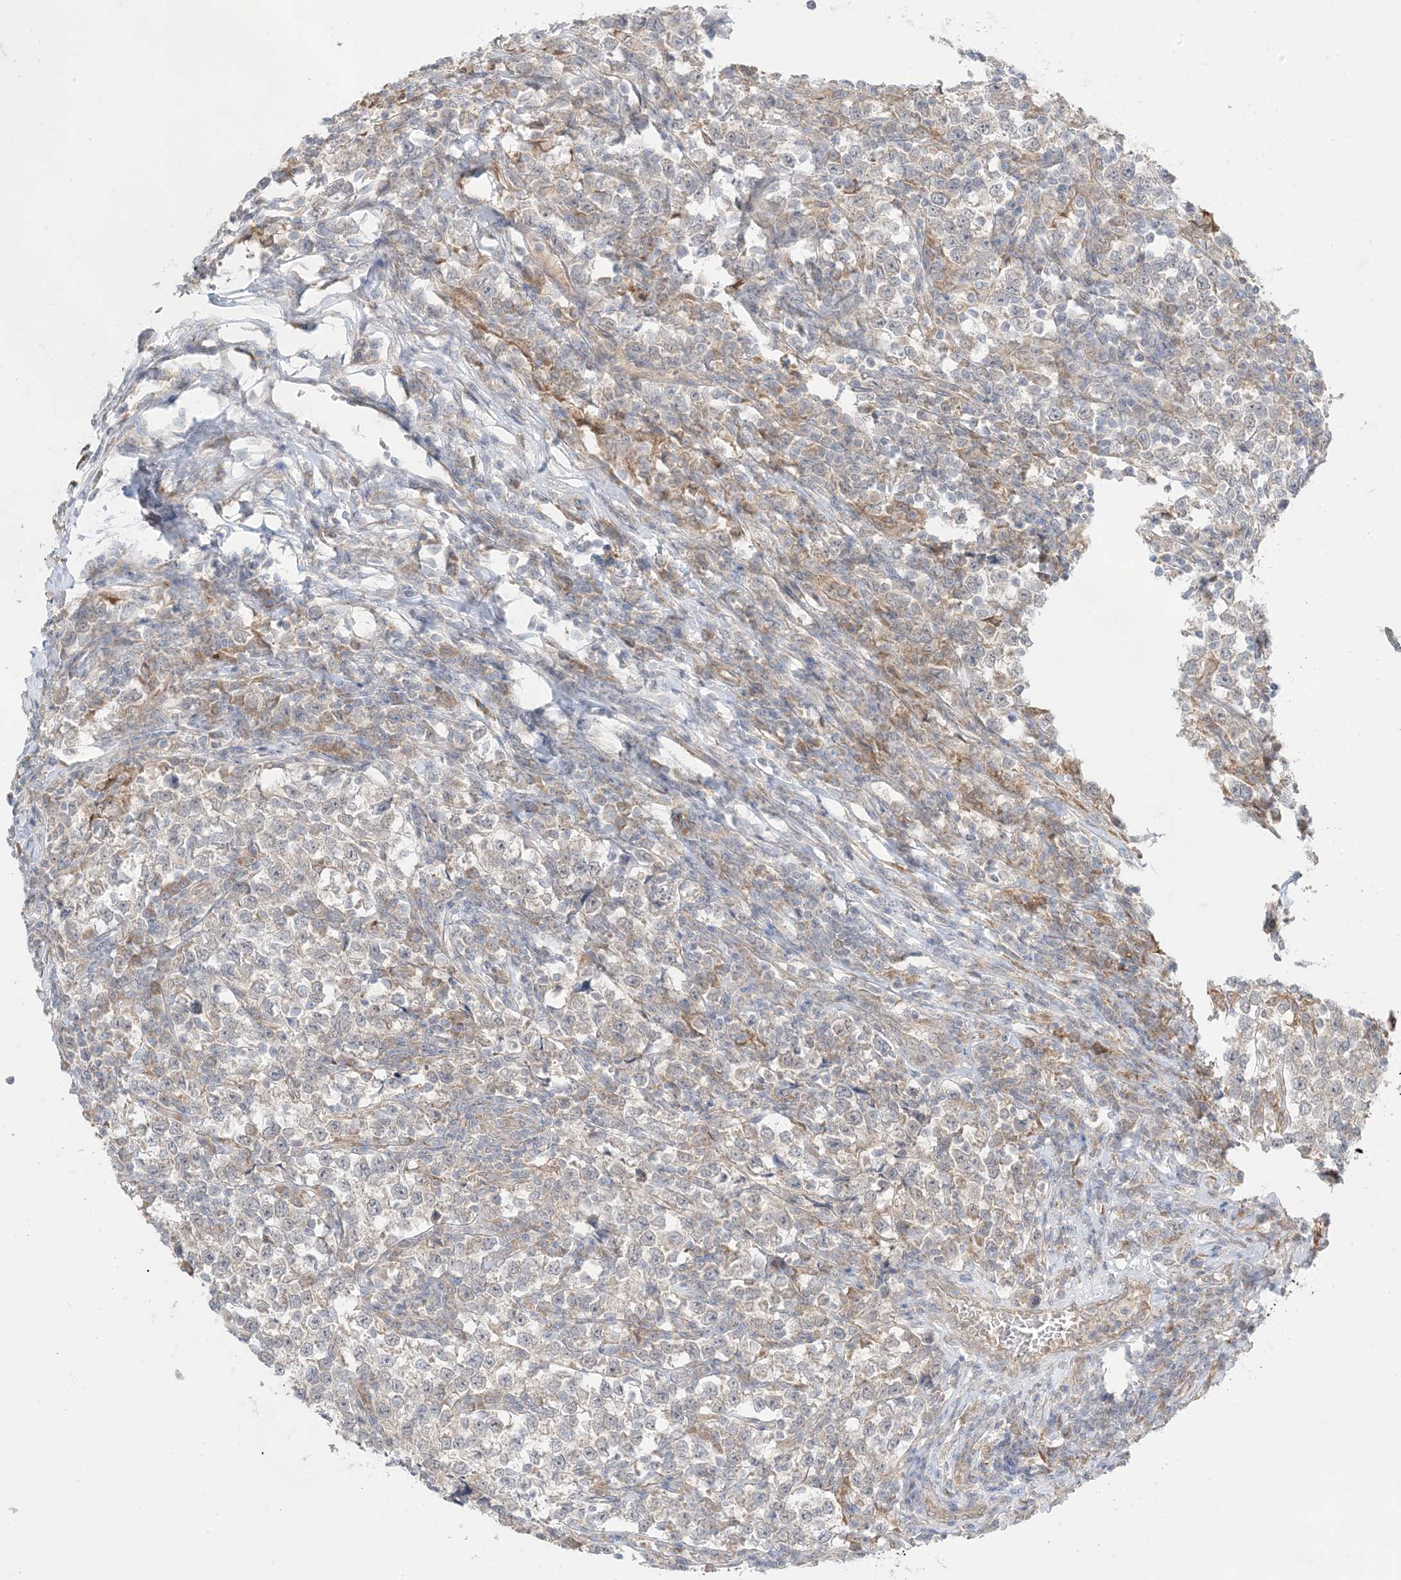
{"staining": {"intensity": "negative", "quantity": "none", "location": "none"}, "tissue": "testis cancer", "cell_type": "Tumor cells", "image_type": "cancer", "snomed": [{"axis": "morphology", "description": "Normal tissue, NOS"}, {"axis": "morphology", "description": "Seminoma, NOS"}, {"axis": "topography", "description": "Testis"}], "caption": "Immunohistochemistry (IHC) image of human seminoma (testis) stained for a protein (brown), which shows no positivity in tumor cells. The staining was performed using DAB to visualize the protein expression in brown, while the nuclei were stained in blue with hematoxylin (Magnification: 20x).", "gene": "ODC1", "patient": {"sex": "male", "age": 43}}